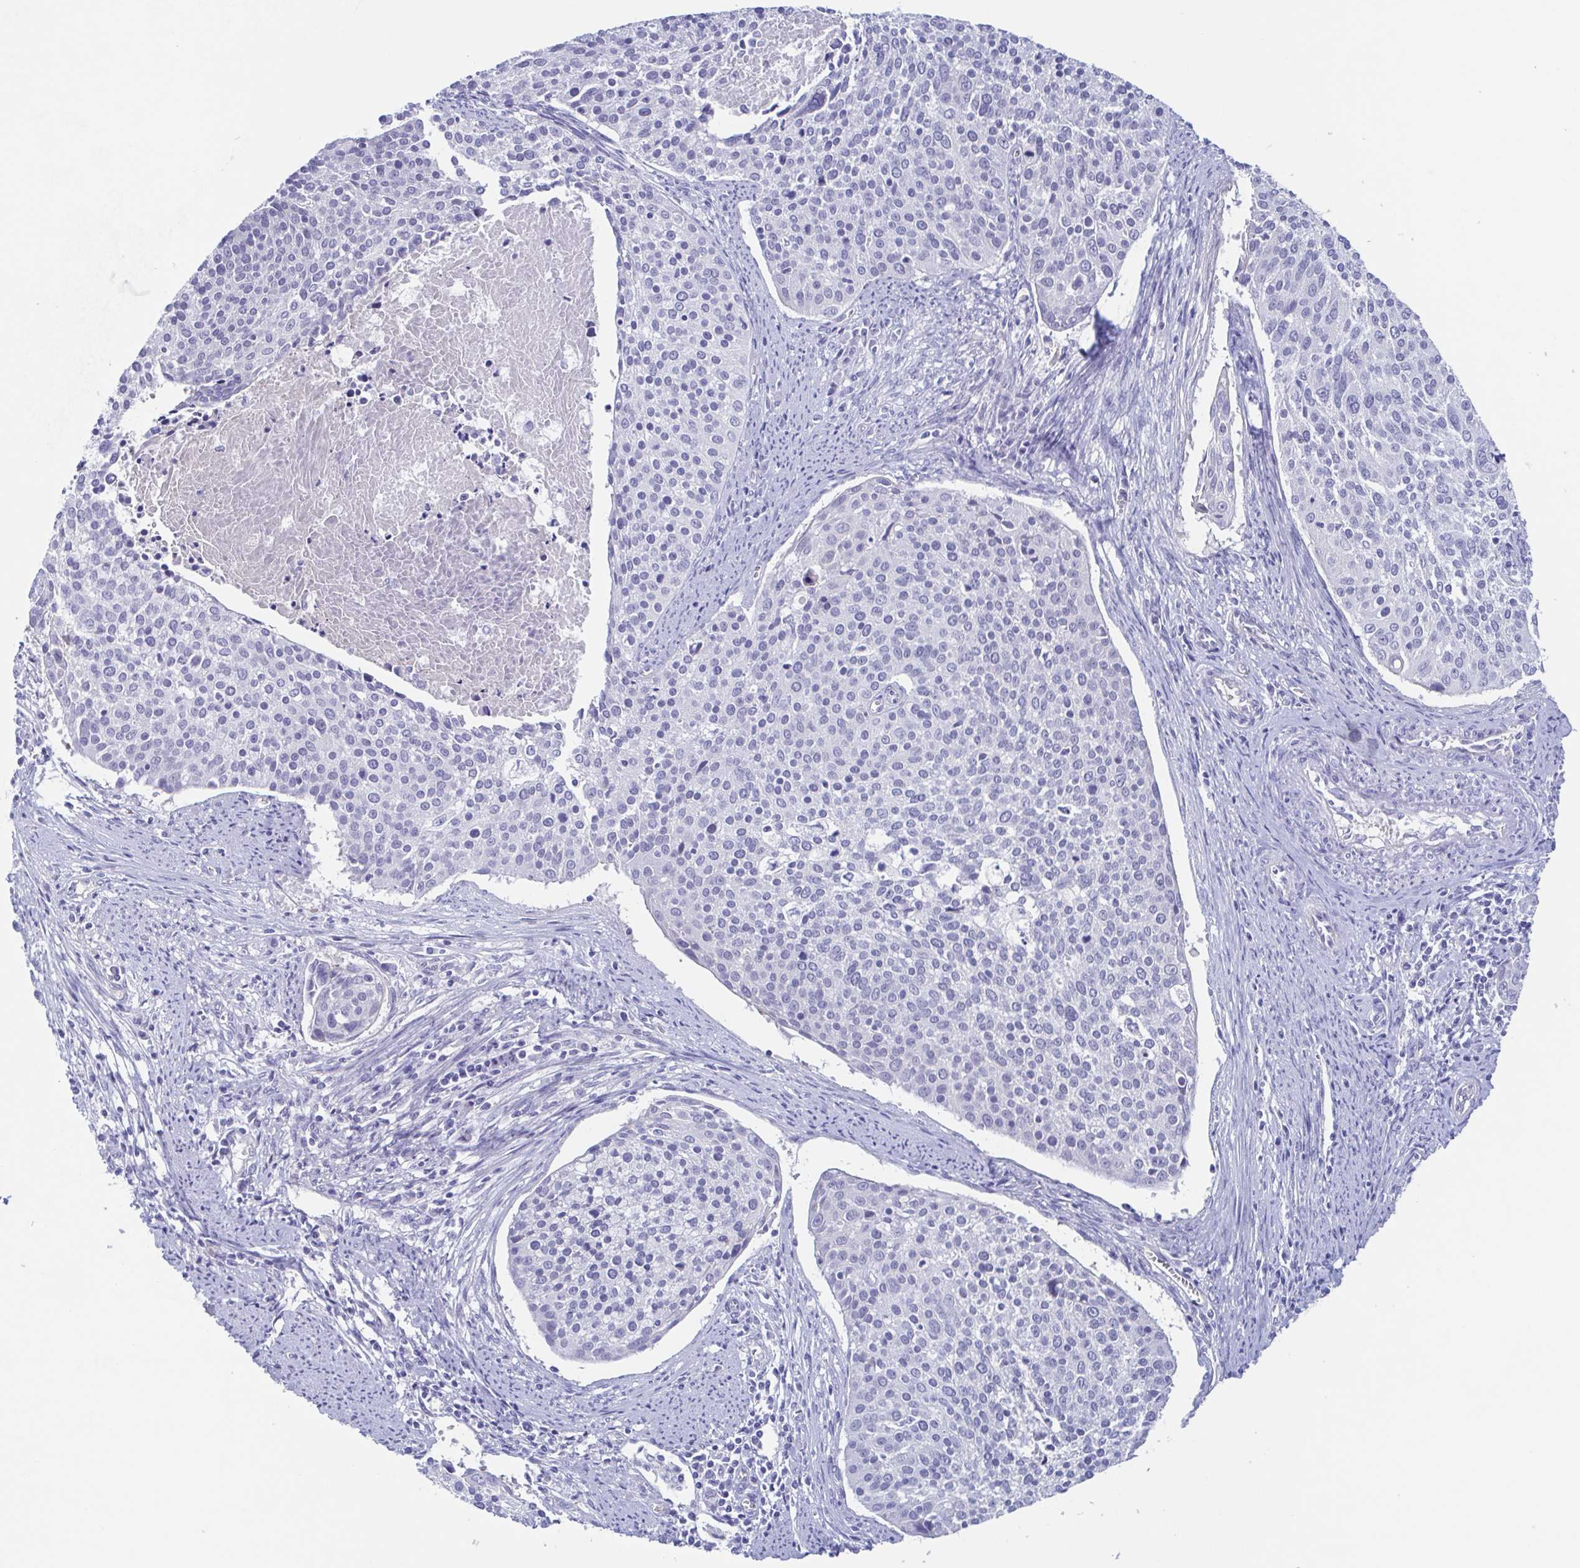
{"staining": {"intensity": "negative", "quantity": "none", "location": "none"}, "tissue": "cervical cancer", "cell_type": "Tumor cells", "image_type": "cancer", "snomed": [{"axis": "morphology", "description": "Squamous cell carcinoma, NOS"}, {"axis": "topography", "description": "Cervix"}], "caption": "The image exhibits no staining of tumor cells in cervical cancer.", "gene": "TEX12", "patient": {"sex": "female", "age": 39}}